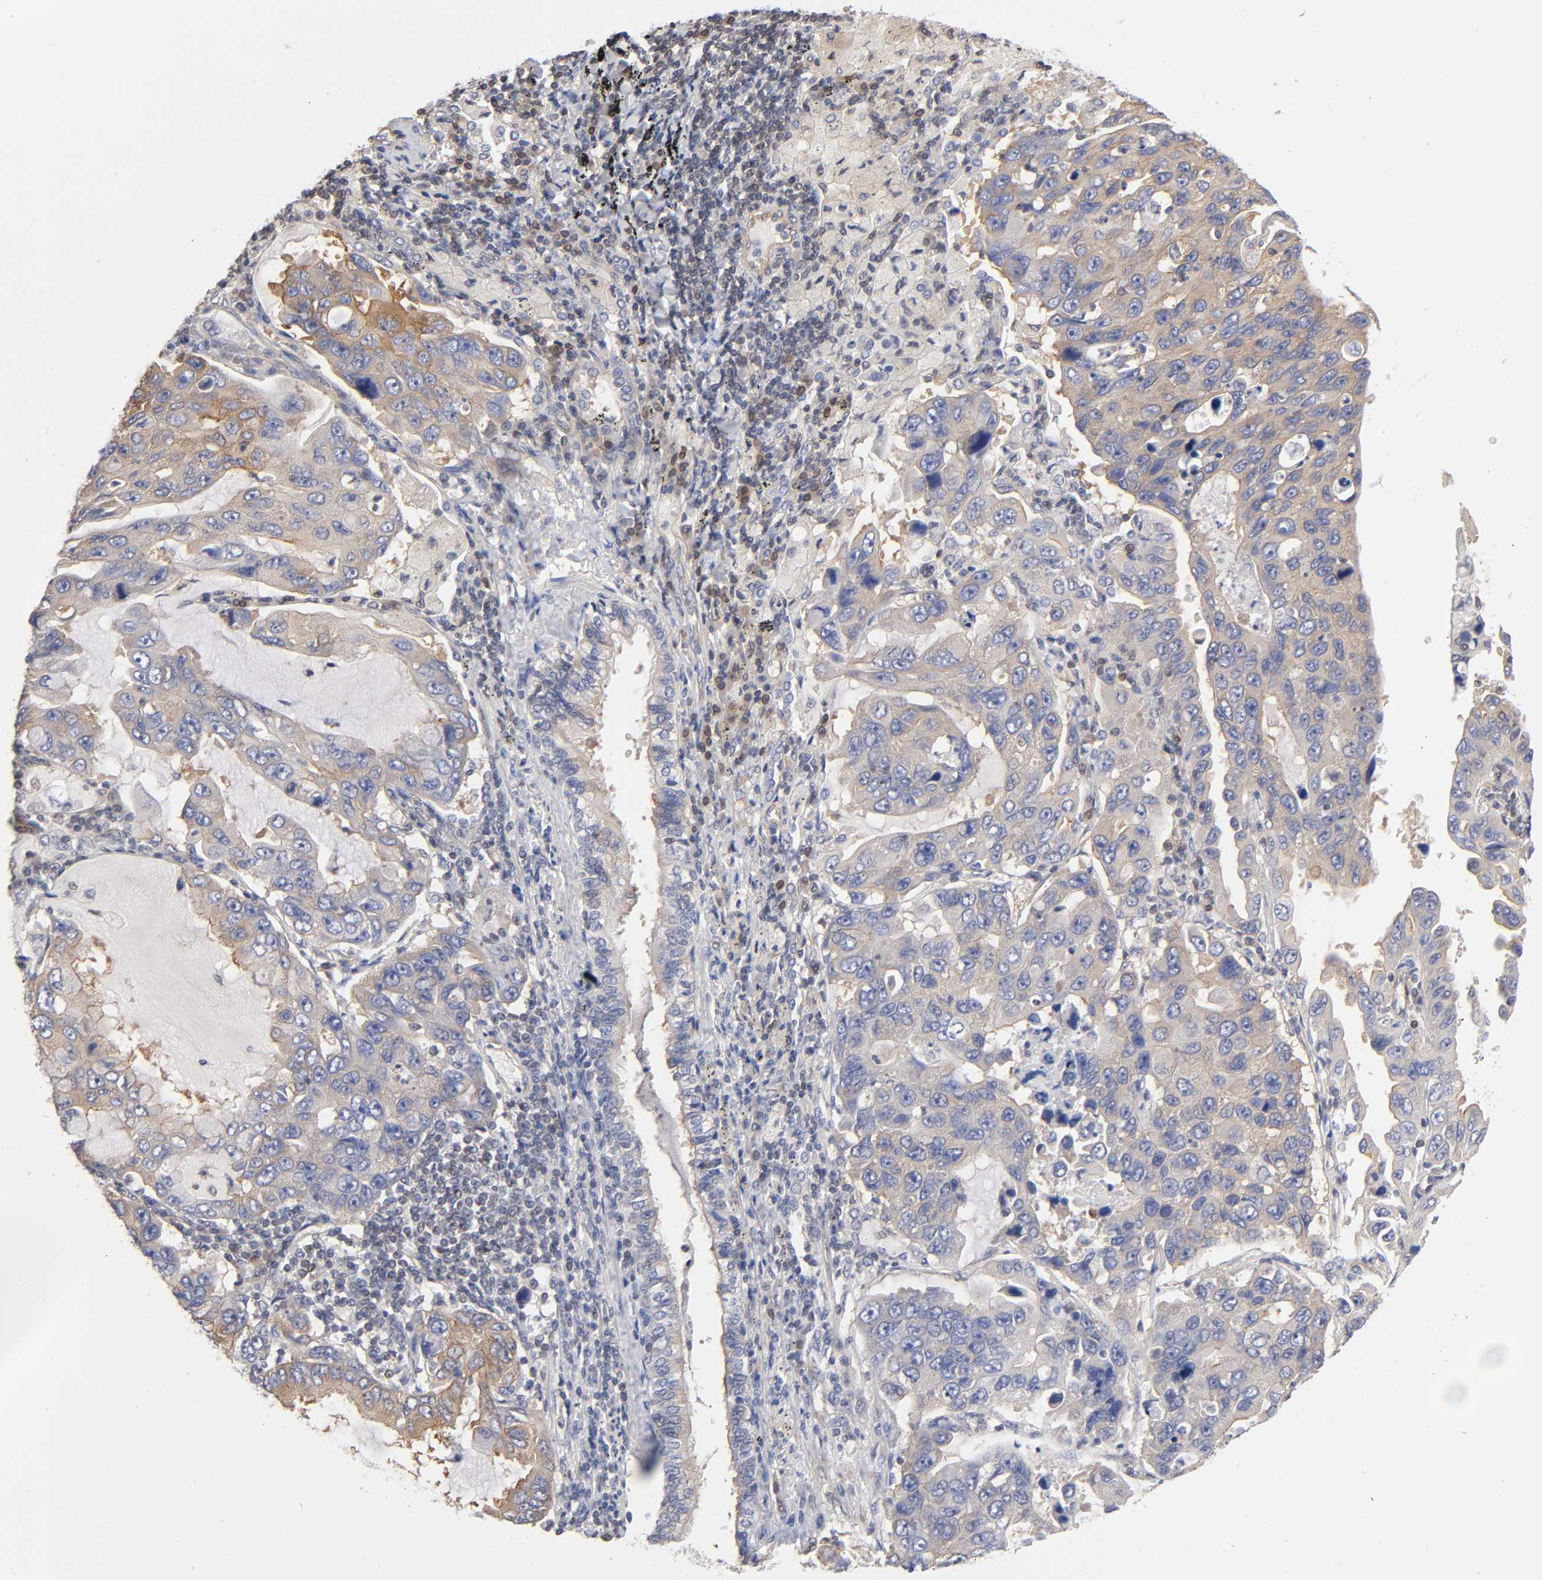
{"staining": {"intensity": "weak", "quantity": ">75%", "location": "cytoplasmic/membranous"}, "tissue": "lung cancer", "cell_type": "Tumor cells", "image_type": "cancer", "snomed": [{"axis": "morphology", "description": "Adenocarcinoma, NOS"}, {"axis": "topography", "description": "Lung"}], "caption": "This image displays immunohistochemistry (IHC) staining of adenocarcinoma (lung), with low weak cytoplasmic/membranous positivity in about >75% of tumor cells.", "gene": "STRN3", "patient": {"sex": "male", "age": 64}}